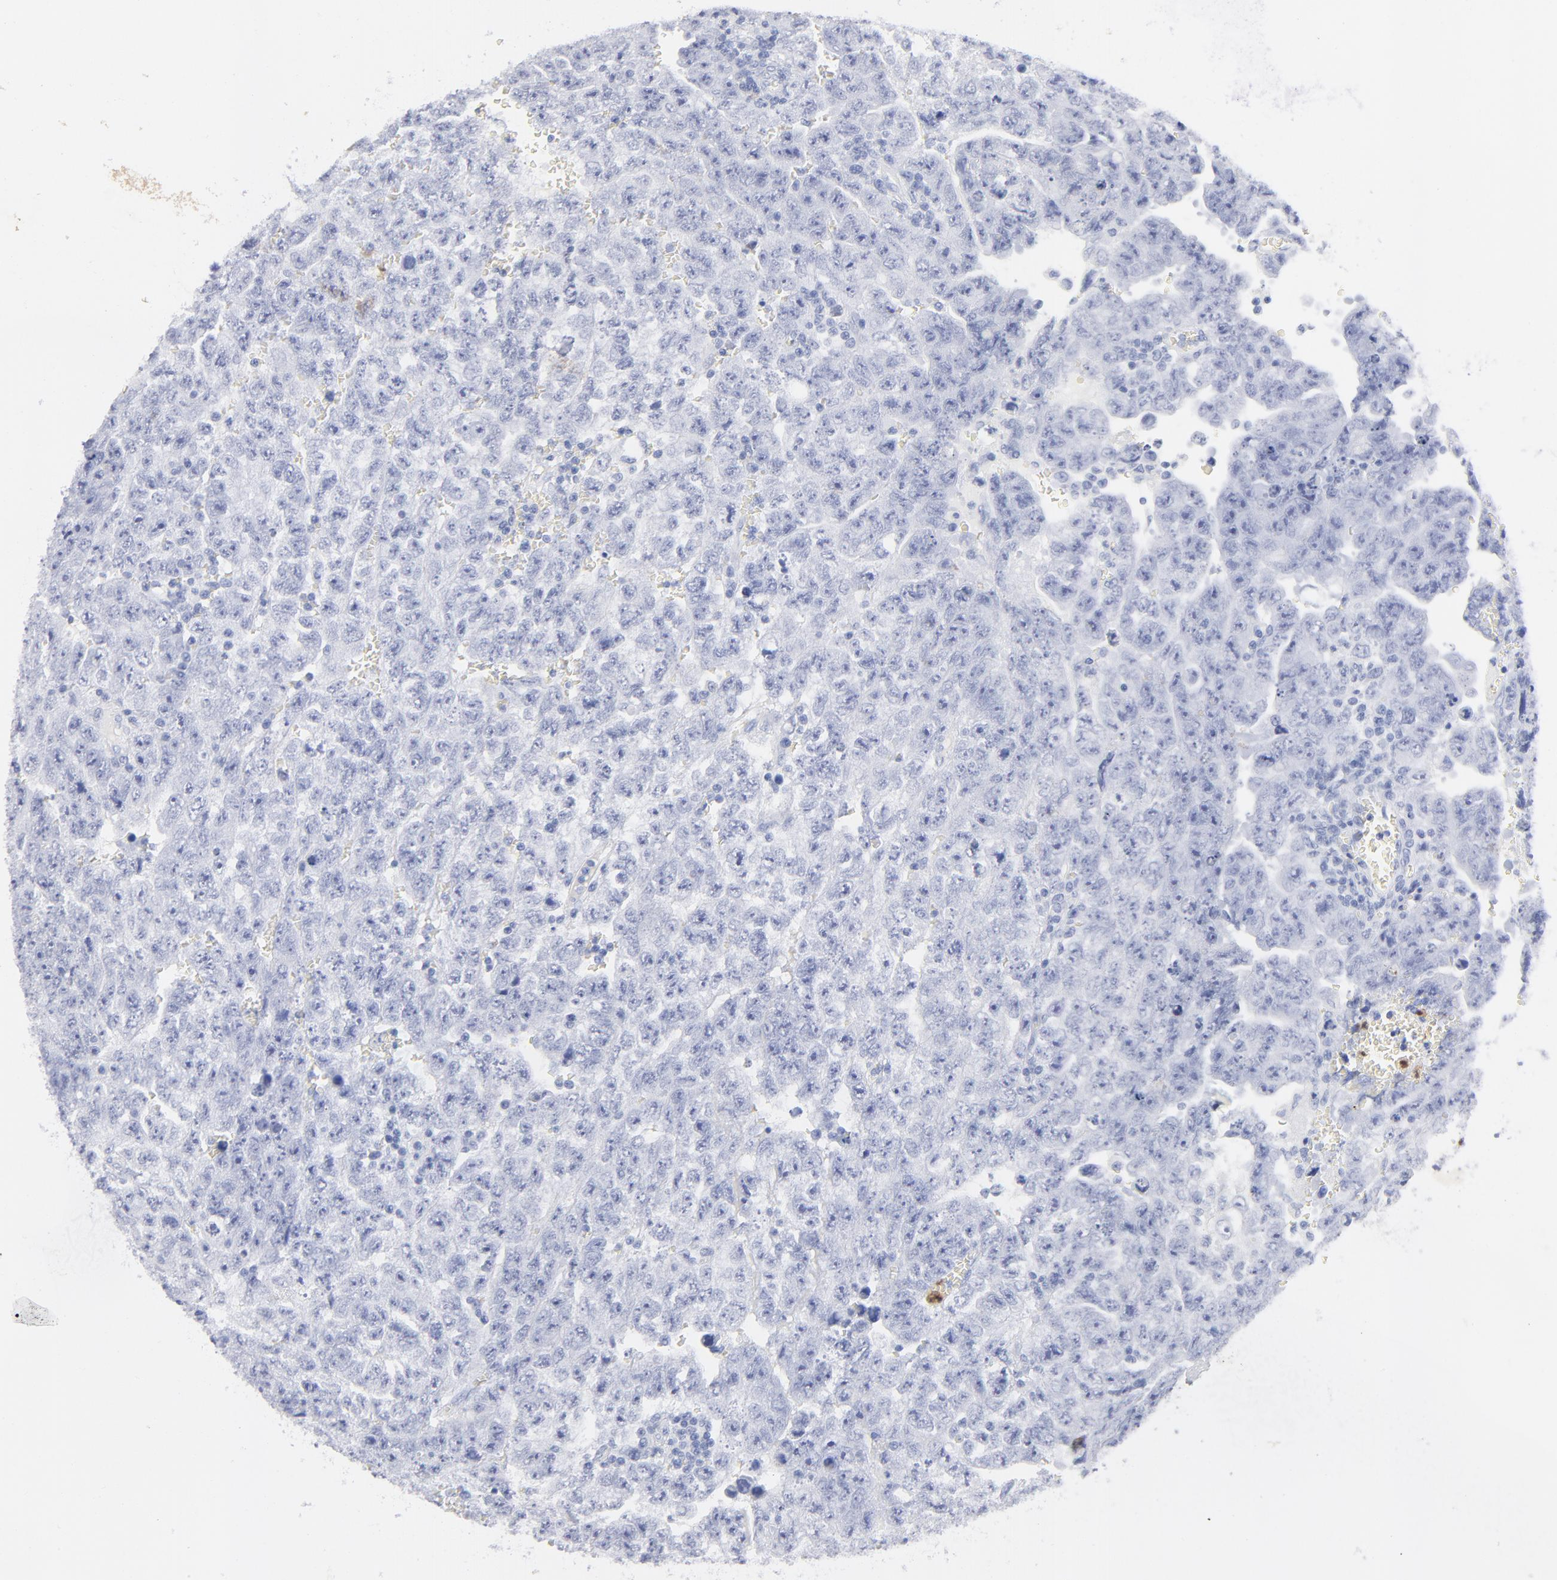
{"staining": {"intensity": "negative", "quantity": "none", "location": "none"}, "tissue": "testis cancer", "cell_type": "Tumor cells", "image_type": "cancer", "snomed": [{"axis": "morphology", "description": "Carcinoma, Embryonal, NOS"}, {"axis": "topography", "description": "Testis"}], "caption": "Immunohistochemistry of human testis cancer reveals no positivity in tumor cells. (DAB IHC with hematoxylin counter stain).", "gene": "ARG1", "patient": {"sex": "male", "age": 28}}